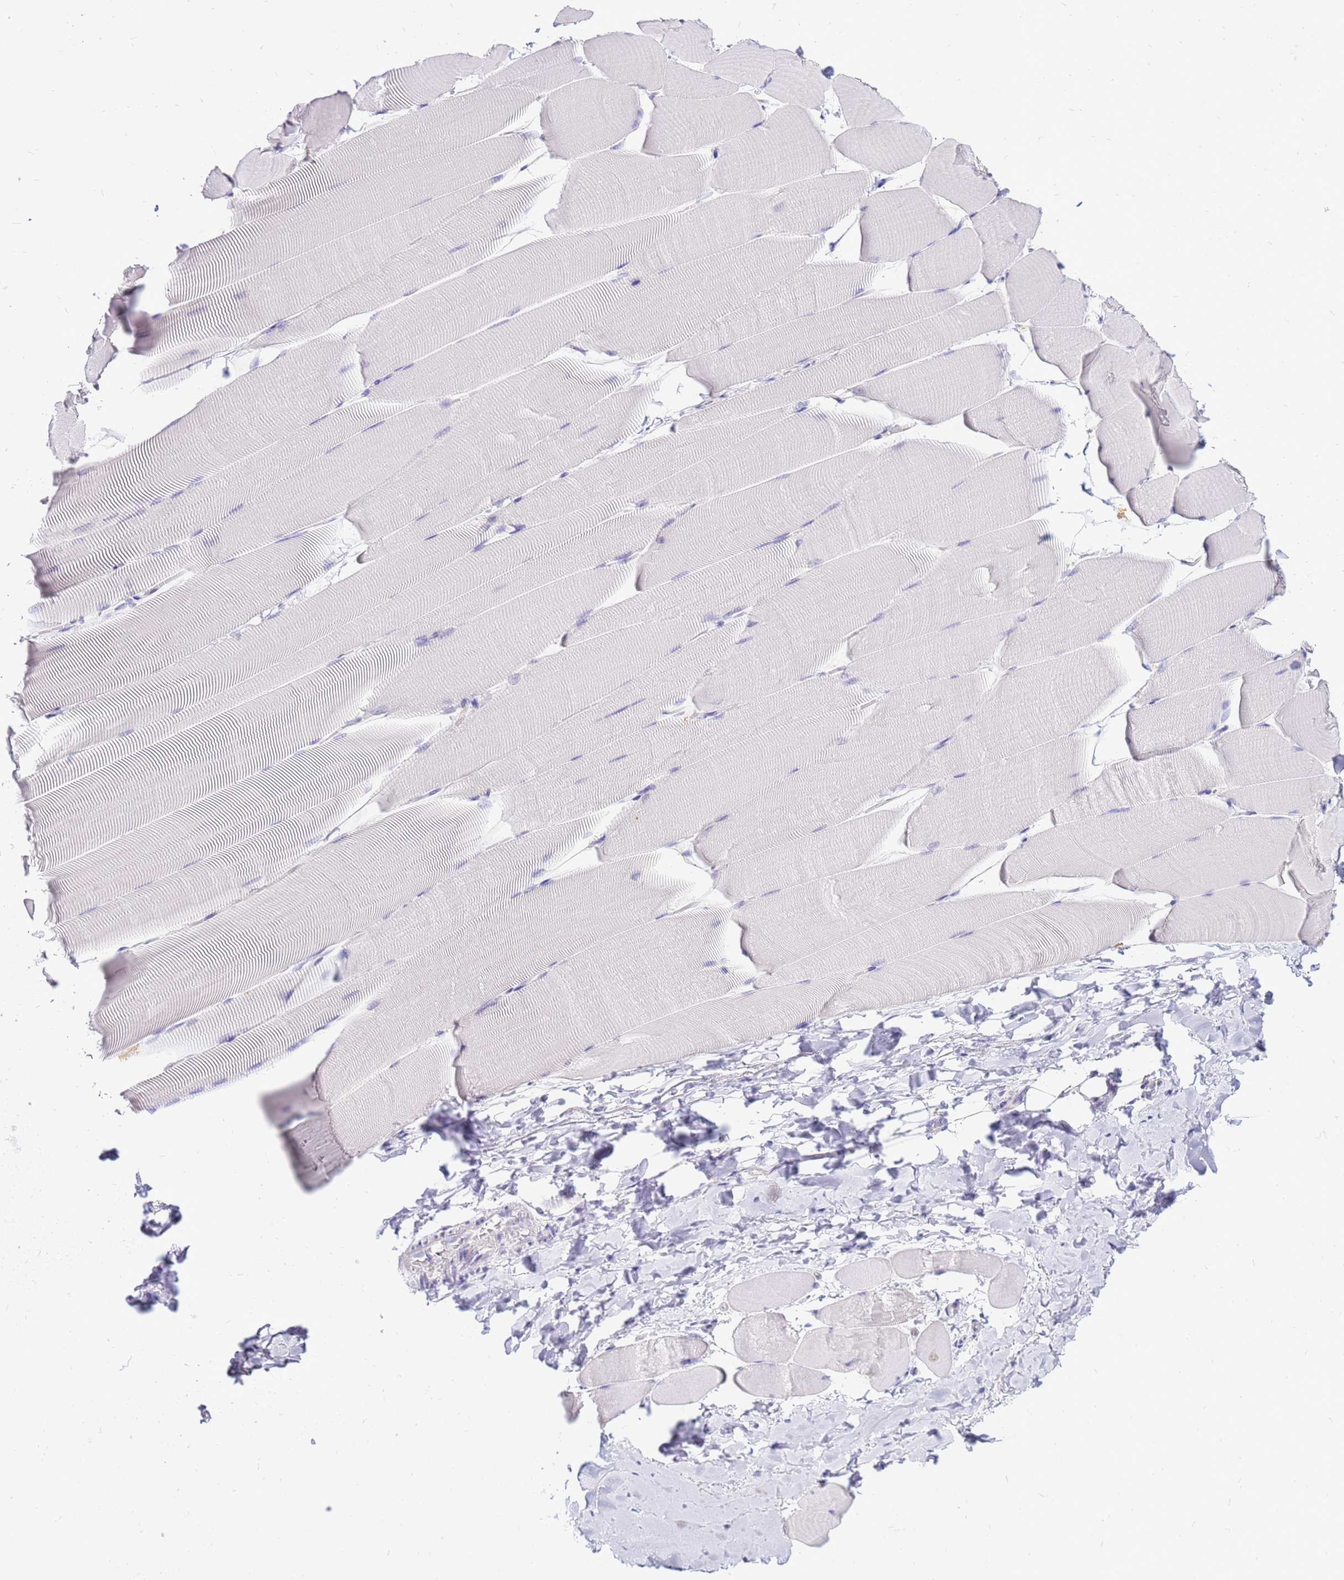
{"staining": {"intensity": "negative", "quantity": "none", "location": "none"}, "tissue": "skeletal muscle", "cell_type": "Myocytes", "image_type": "normal", "snomed": [{"axis": "morphology", "description": "Normal tissue, NOS"}, {"axis": "topography", "description": "Skeletal muscle"}], "caption": "Histopathology image shows no significant protein positivity in myocytes of benign skeletal muscle.", "gene": "IGF1R", "patient": {"sex": "male", "age": 25}}